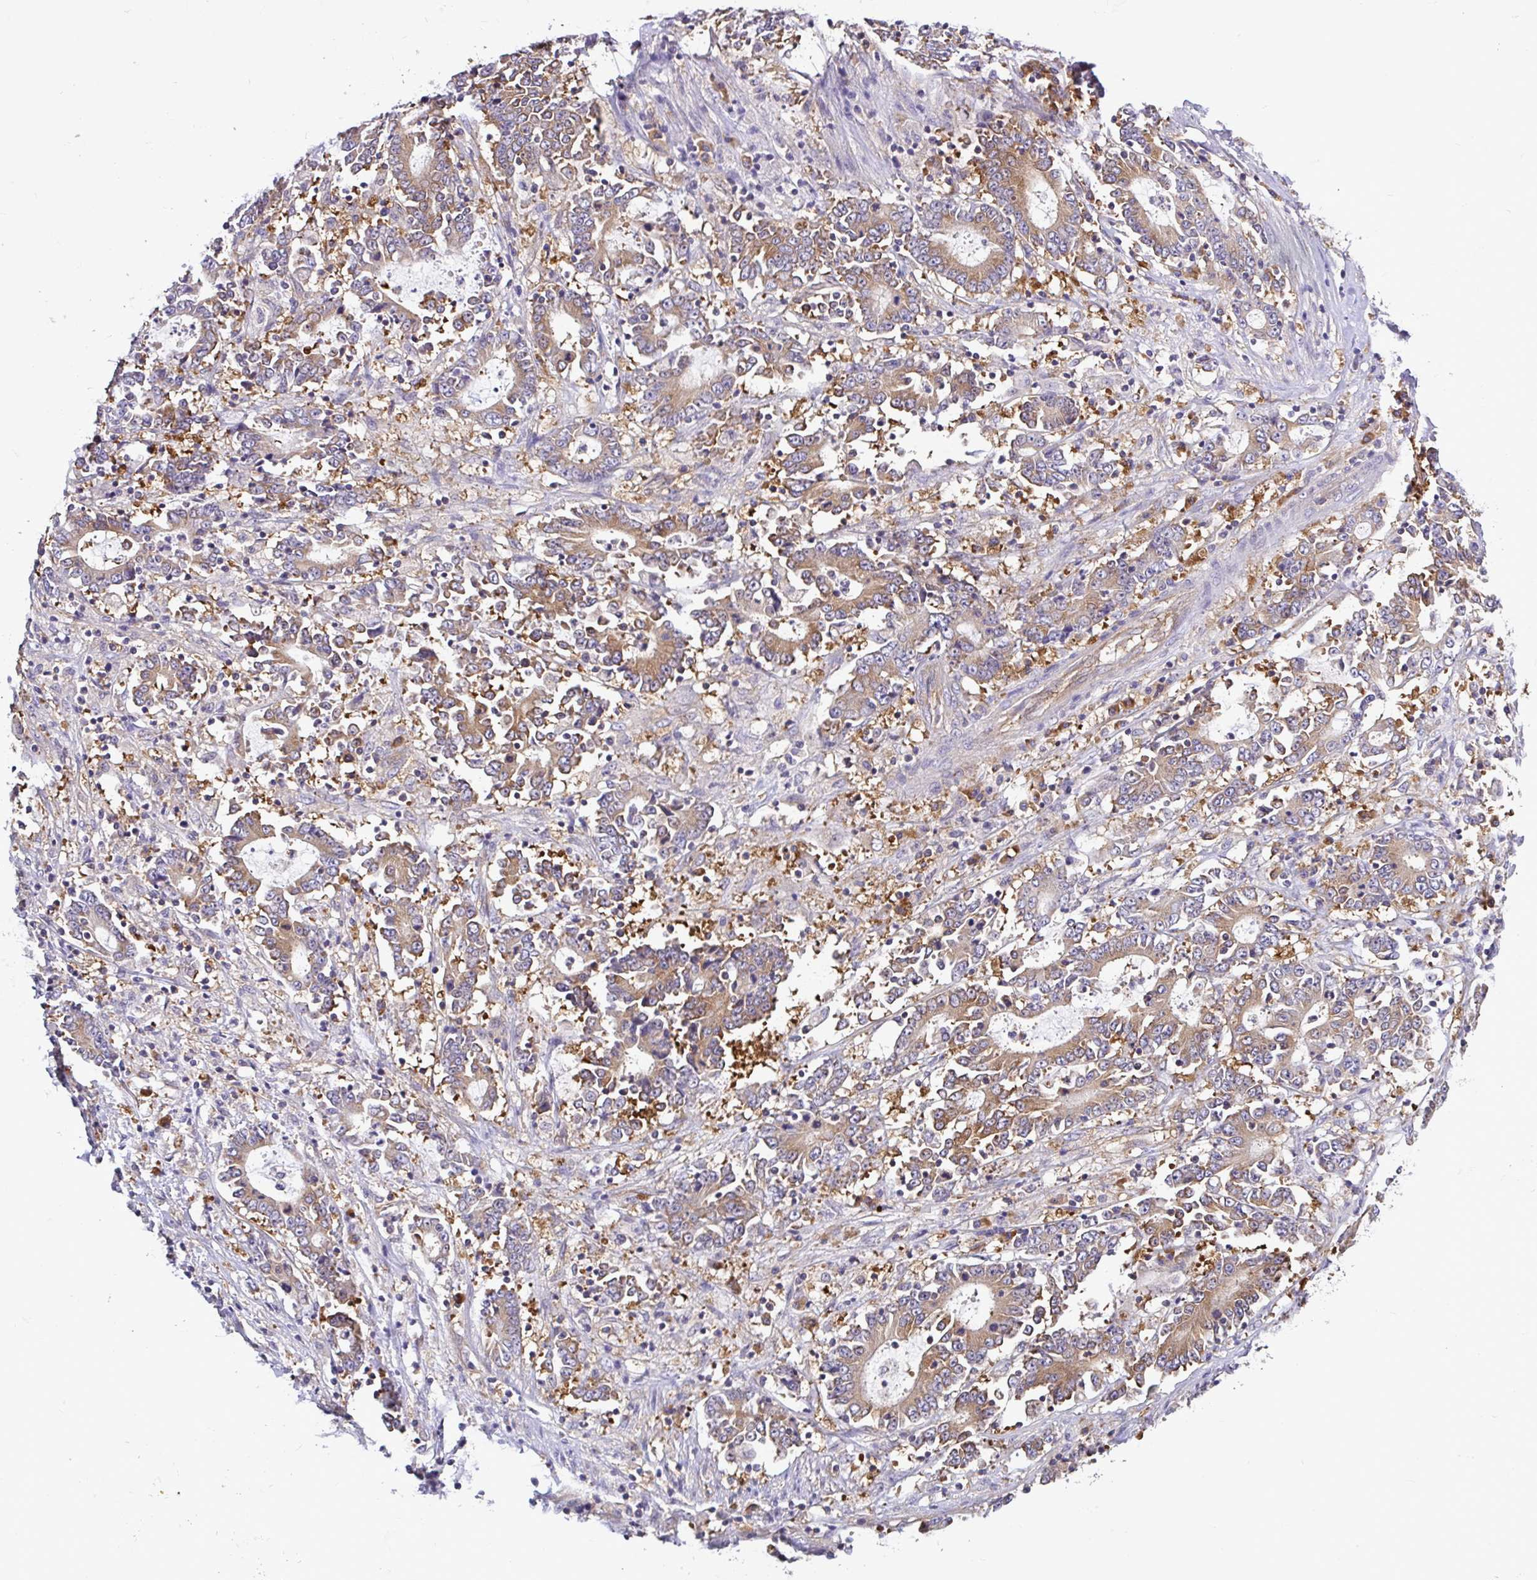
{"staining": {"intensity": "moderate", "quantity": ">75%", "location": "cytoplasmic/membranous"}, "tissue": "stomach cancer", "cell_type": "Tumor cells", "image_type": "cancer", "snomed": [{"axis": "morphology", "description": "Adenocarcinoma, NOS"}, {"axis": "topography", "description": "Stomach, upper"}], "caption": "Immunohistochemistry photomicrograph of neoplastic tissue: human stomach cancer stained using IHC displays medium levels of moderate protein expression localized specifically in the cytoplasmic/membranous of tumor cells, appearing as a cytoplasmic/membranous brown color.", "gene": "LARS1", "patient": {"sex": "male", "age": 68}}